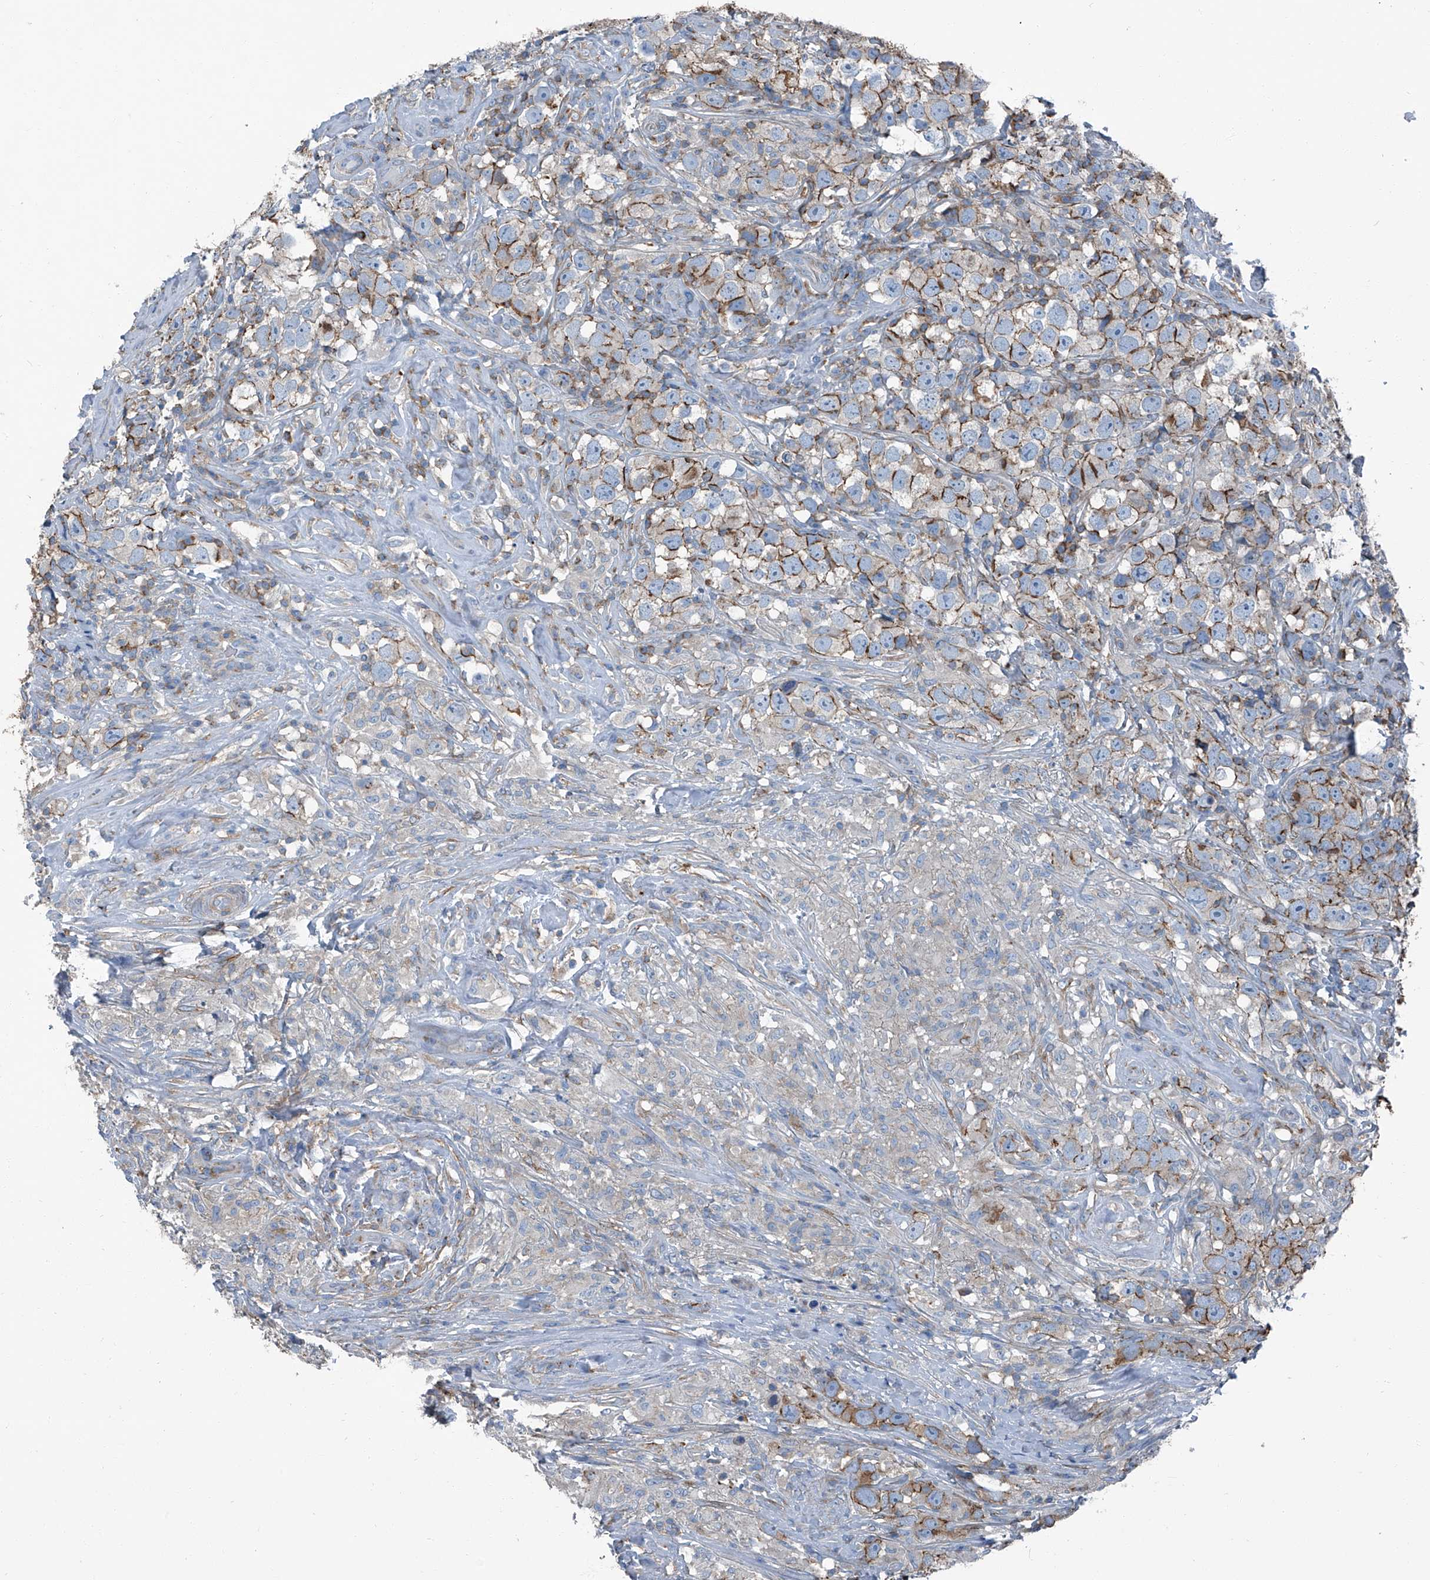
{"staining": {"intensity": "moderate", "quantity": "<25%", "location": "cytoplasmic/membranous"}, "tissue": "testis cancer", "cell_type": "Tumor cells", "image_type": "cancer", "snomed": [{"axis": "morphology", "description": "Seminoma, NOS"}, {"axis": "topography", "description": "Testis"}], "caption": "An image of testis seminoma stained for a protein shows moderate cytoplasmic/membranous brown staining in tumor cells. The protein of interest is stained brown, and the nuclei are stained in blue (DAB (3,3'-diaminobenzidine) IHC with brightfield microscopy, high magnification).", "gene": "SEPTIN7", "patient": {"sex": "male", "age": 49}}